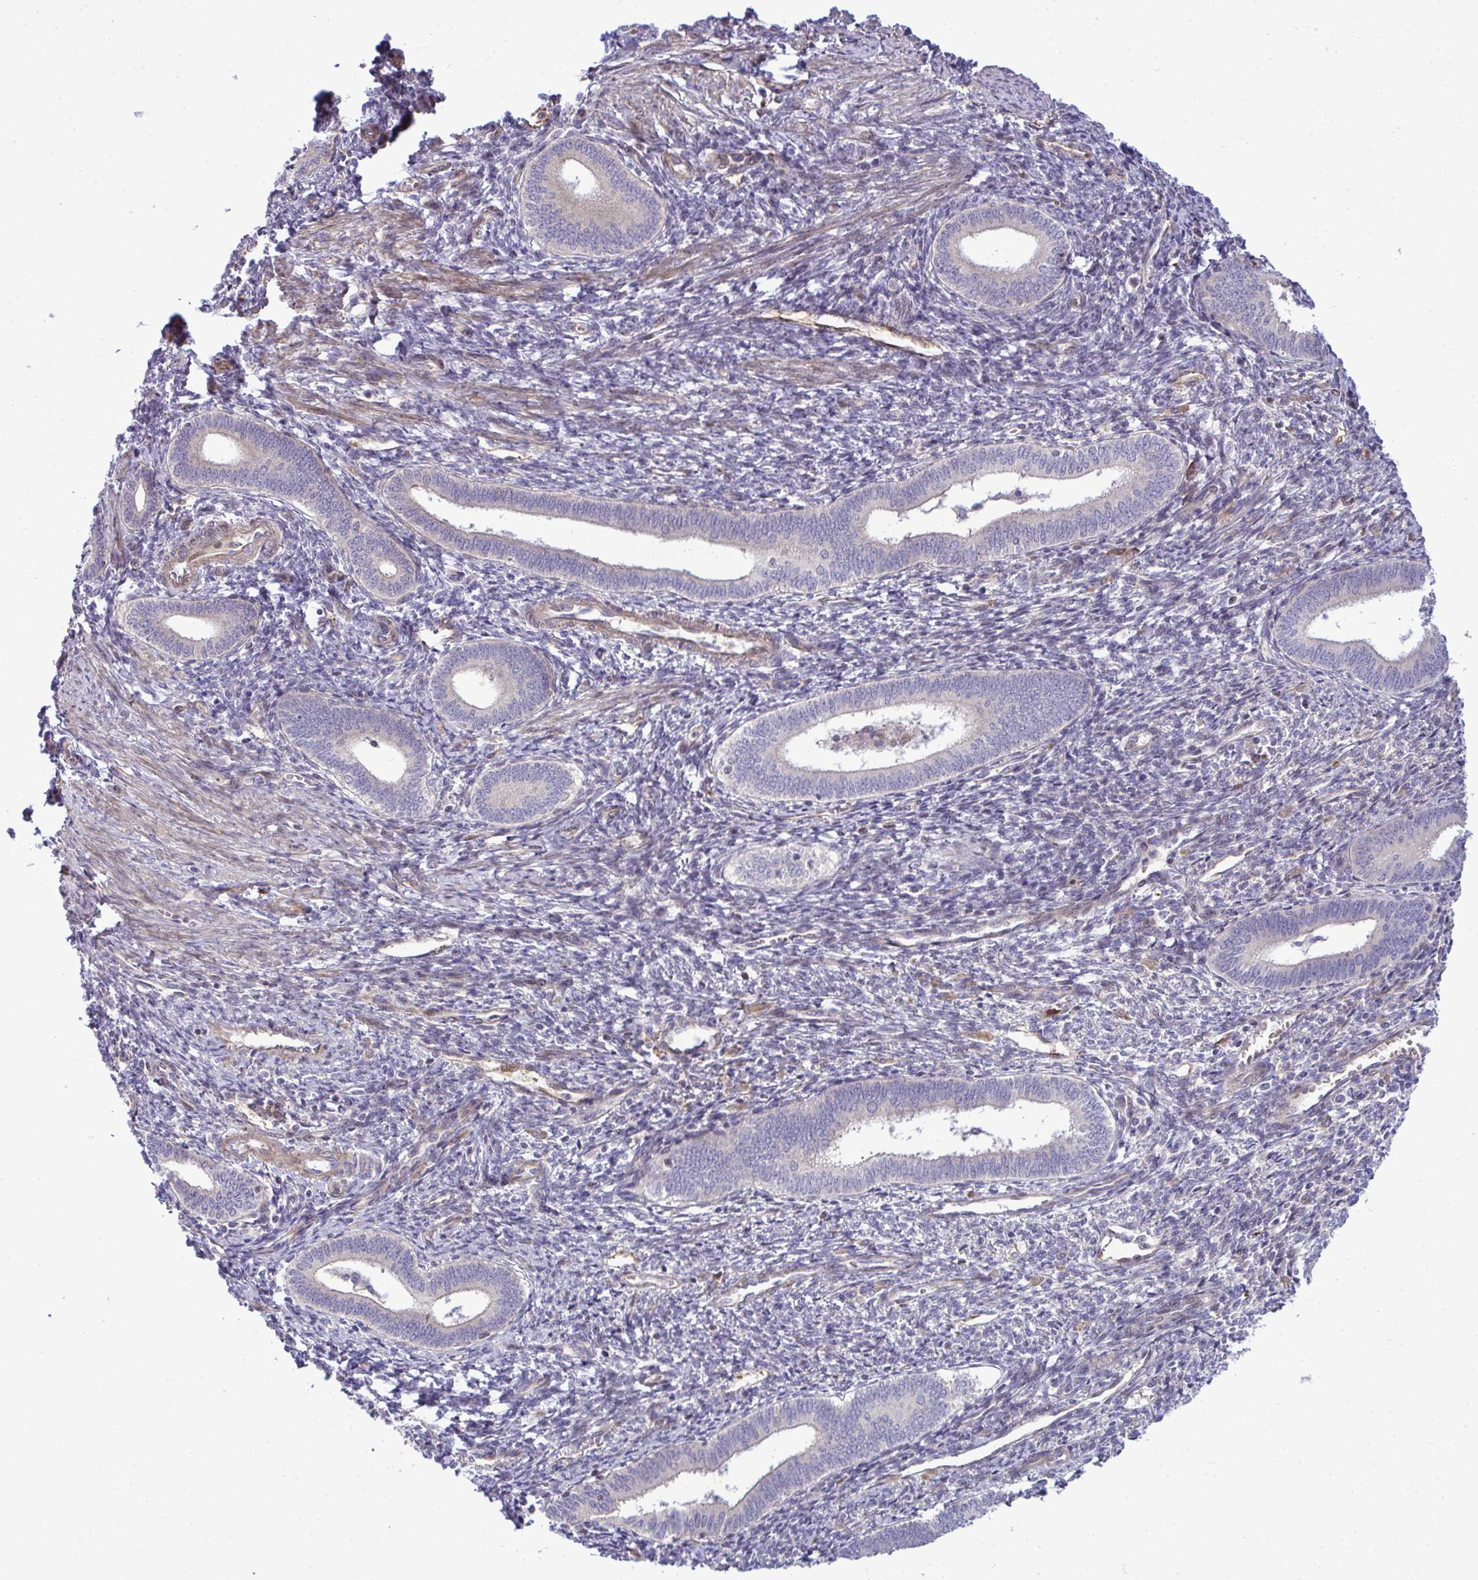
{"staining": {"intensity": "negative", "quantity": "none", "location": "none"}, "tissue": "endometrium", "cell_type": "Cells in endometrial stroma", "image_type": "normal", "snomed": [{"axis": "morphology", "description": "Normal tissue, NOS"}, {"axis": "topography", "description": "Endometrium"}], "caption": "The IHC micrograph has no significant positivity in cells in endometrial stroma of endometrium. Nuclei are stained in blue.", "gene": "ZSCAN9", "patient": {"sex": "female", "age": 41}}